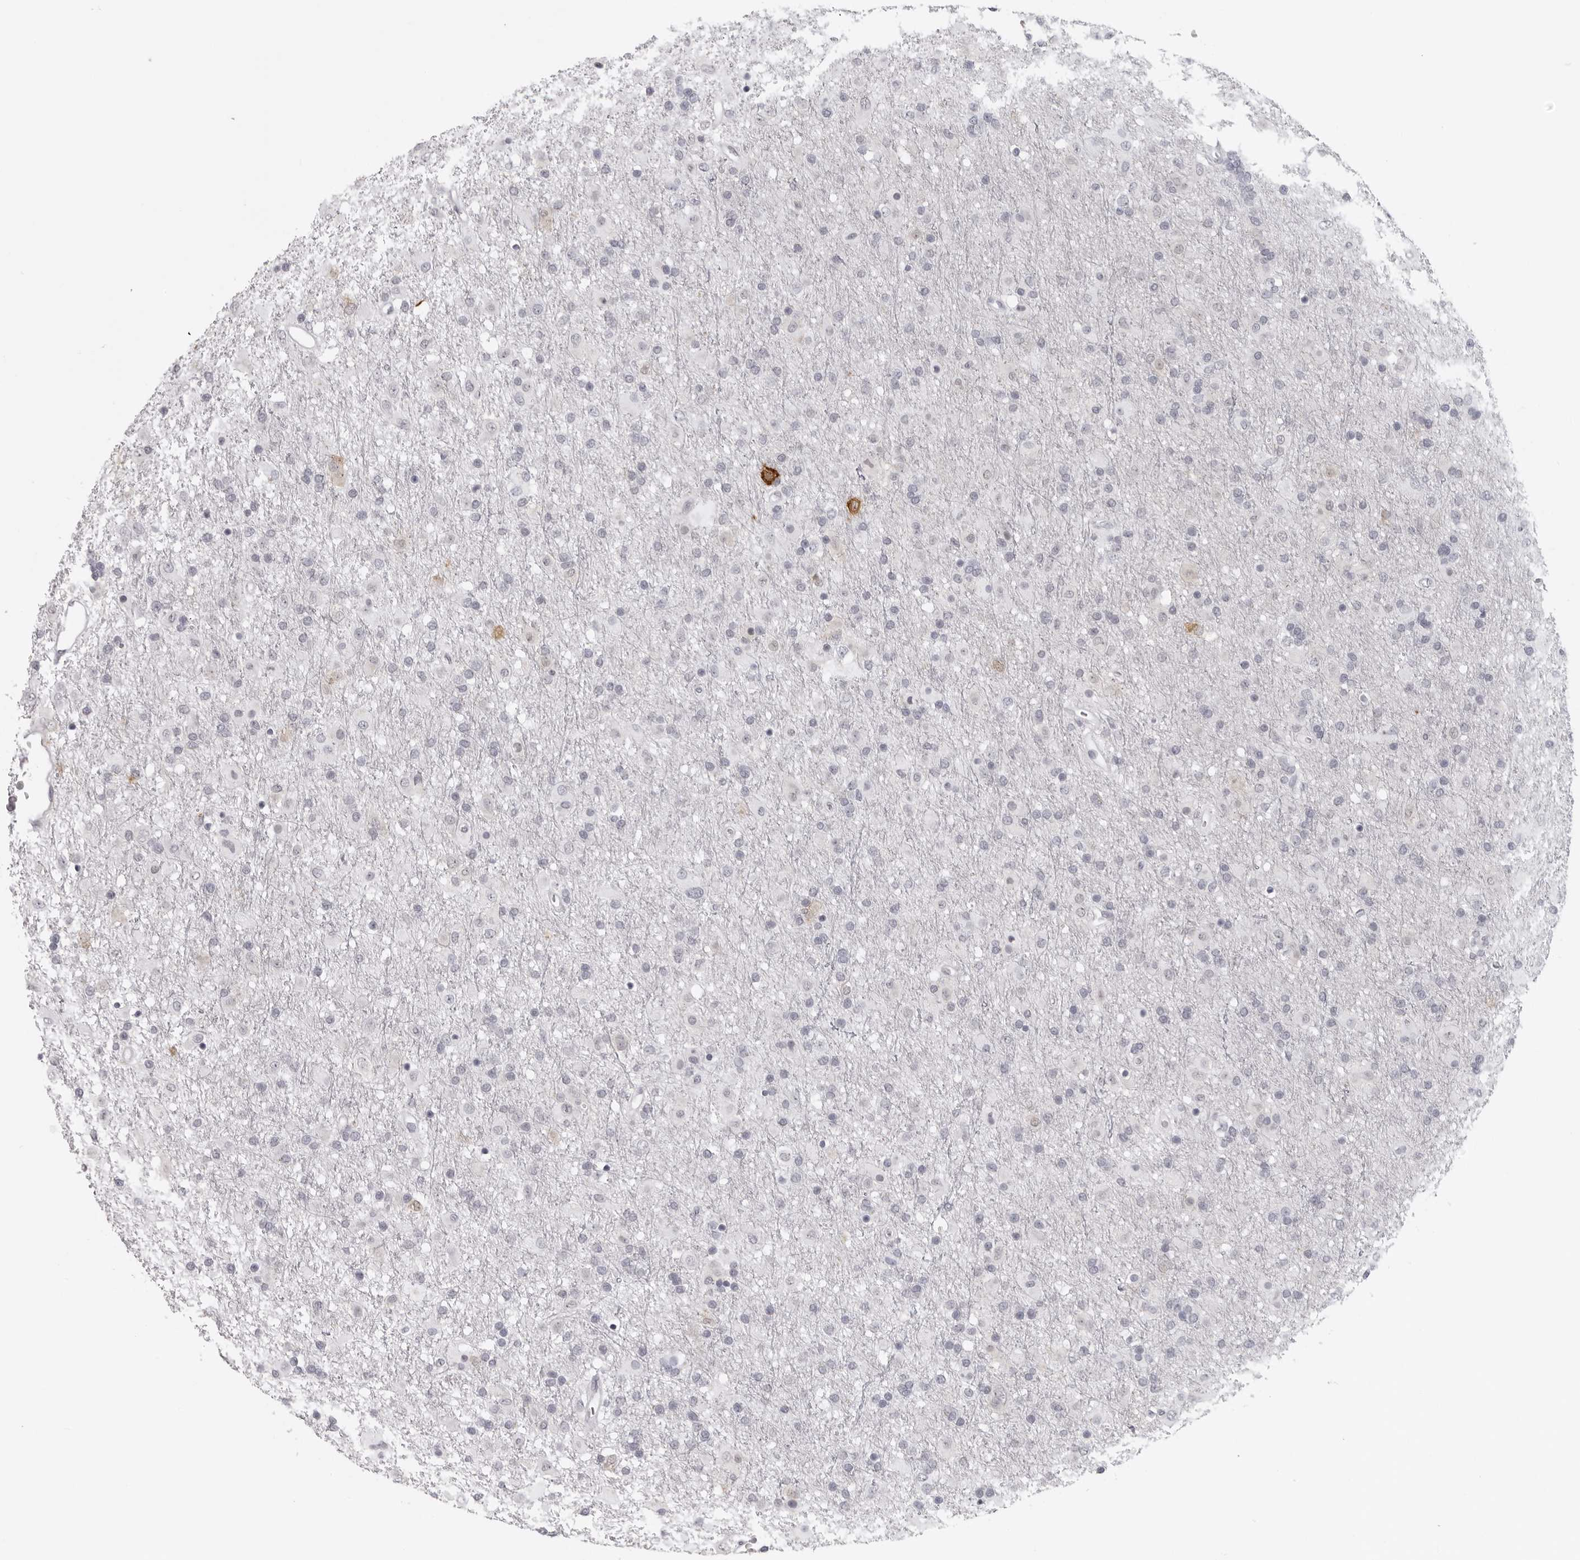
{"staining": {"intensity": "negative", "quantity": "none", "location": "none"}, "tissue": "glioma", "cell_type": "Tumor cells", "image_type": "cancer", "snomed": [{"axis": "morphology", "description": "Glioma, malignant, Low grade"}, {"axis": "topography", "description": "Brain"}], "caption": "Histopathology image shows no protein expression in tumor cells of malignant glioma (low-grade) tissue.", "gene": "DNALI1", "patient": {"sex": "male", "age": 65}}